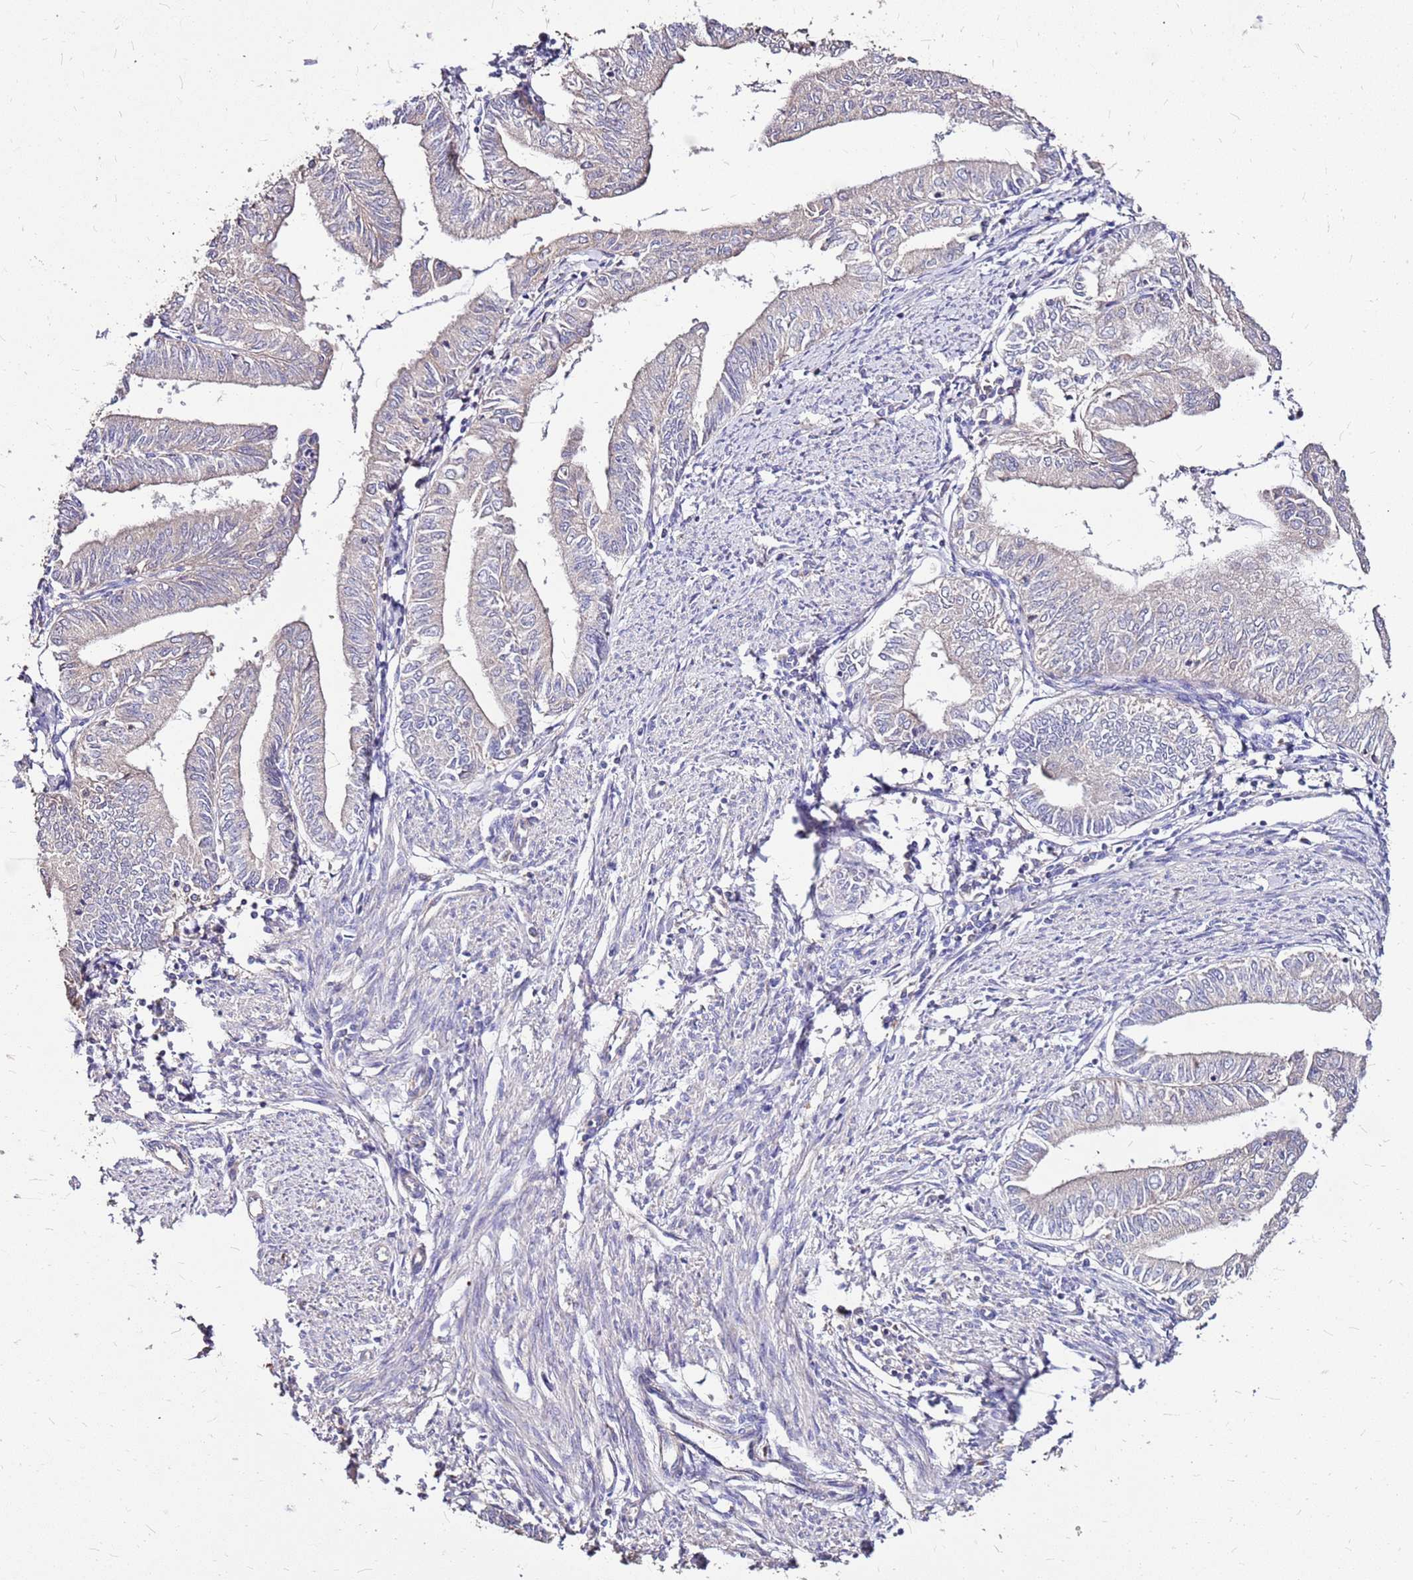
{"staining": {"intensity": "negative", "quantity": "none", "location": "none"}, "tissue": "endometrial cancer", "cell_type": "Tumor cells", "image_type": "cancer", "snomed": [{"axis": "morphology", "description": "Adenocarcinoma, NOS"}, {"axis": "topography", "description": "Endometrium"}], "caption": "High power microscopy photomicrograph of an immunohistochemistry histopathology image of endometrial cancer, revealing no significant expression in tumor cells.", "gene": "EXD3", "patient": {"sex": "female", "age": 66}}